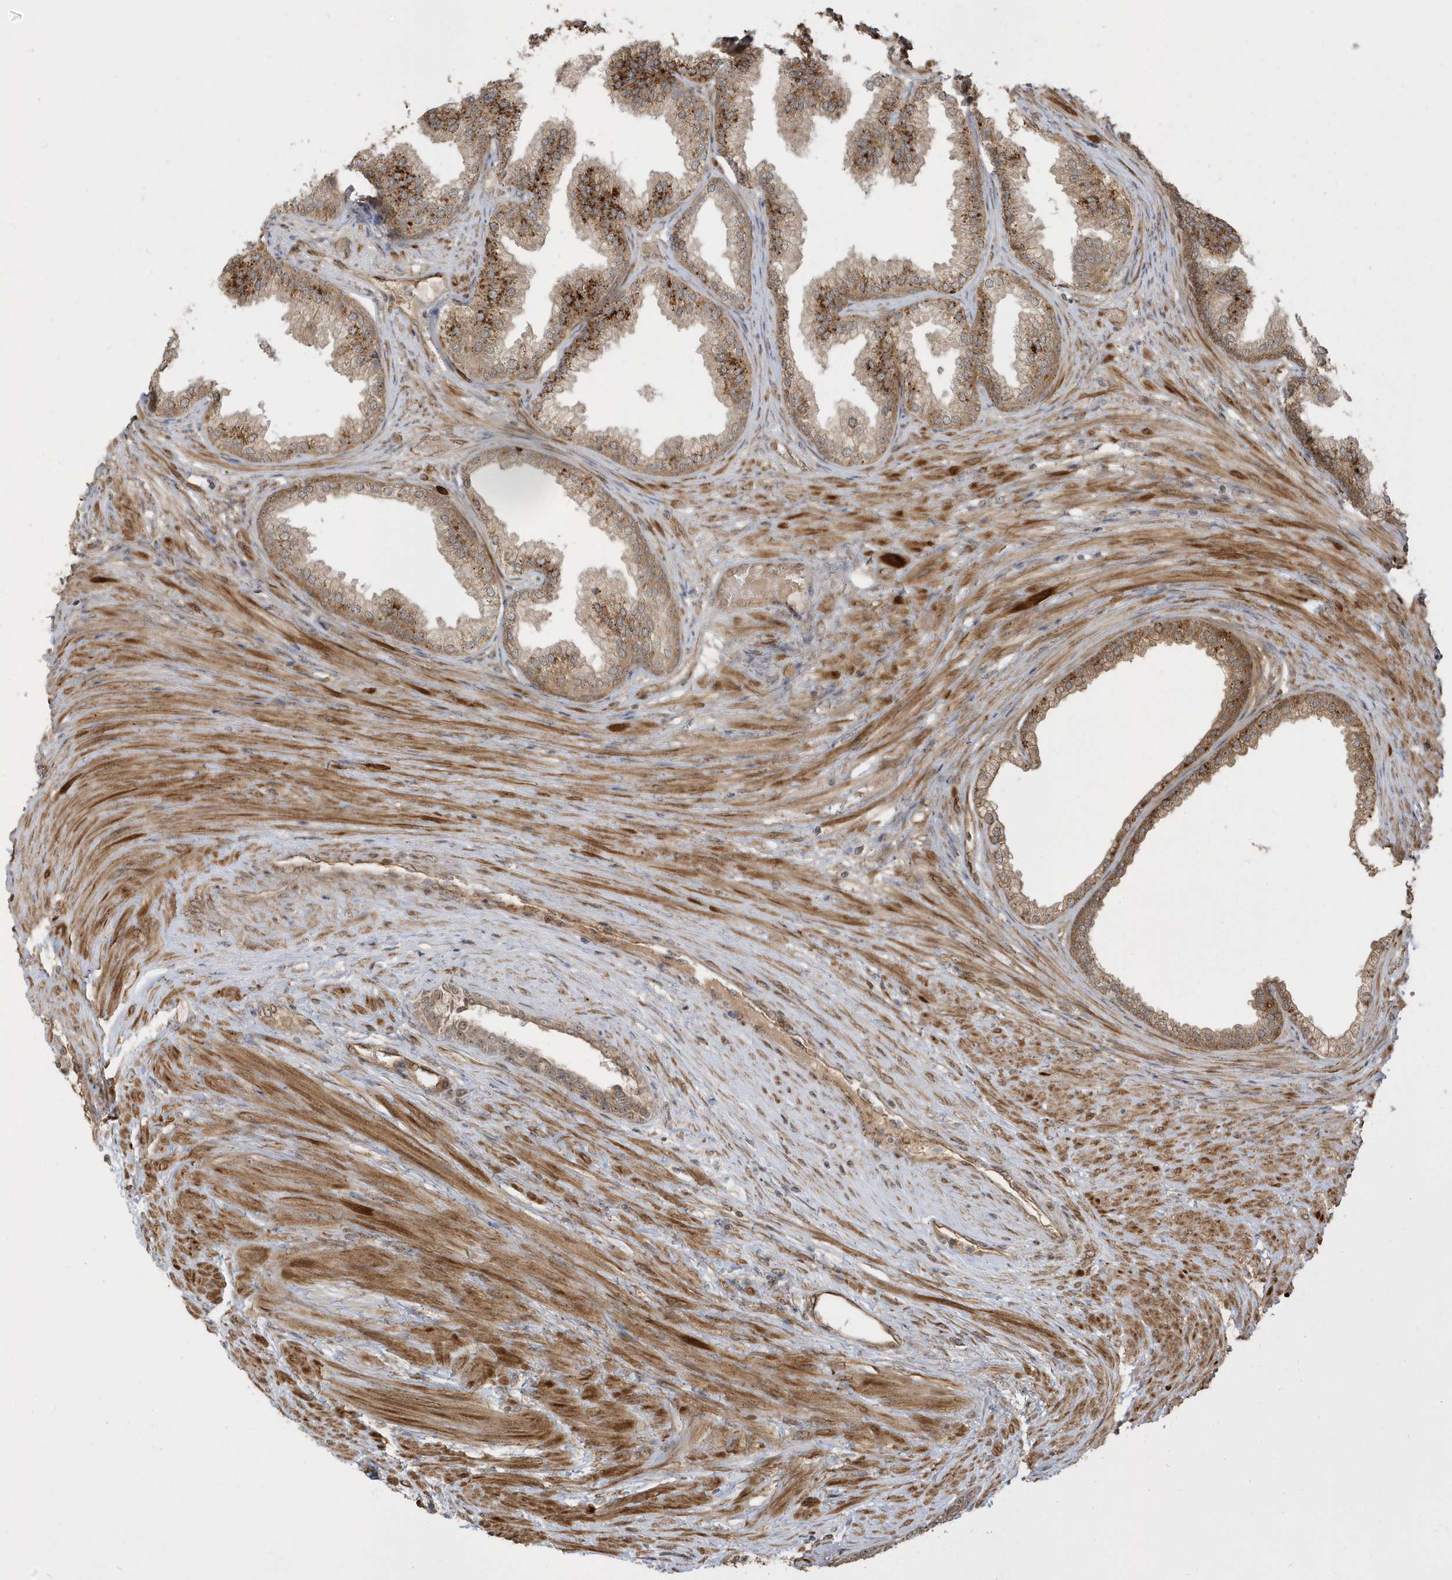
{"staining": {"intensity": "moderate", "quantity": ">75%", "location": "cytoplasmic/membranous"}, "tissue": "prostate", "cell_type": "Glandular cells", "image_type": "normal", "snomed": [{"axis": "morphology", "description": "Normal tissue, NOS"}, {"axis": "topography", "description": "Prostate"}], "caption": "Protein staining reveals moderate cytoplasmic/membranous expression in approximately >75% of glandular cells in benign prostate. The staining was performed using DAB to visualize the protein expression in brown, while the nuclei were stained in blue with hematoxylin (Magnification: 20x).", "gene": "ECM2", "patient": {"sex": "male", "age": 76}}